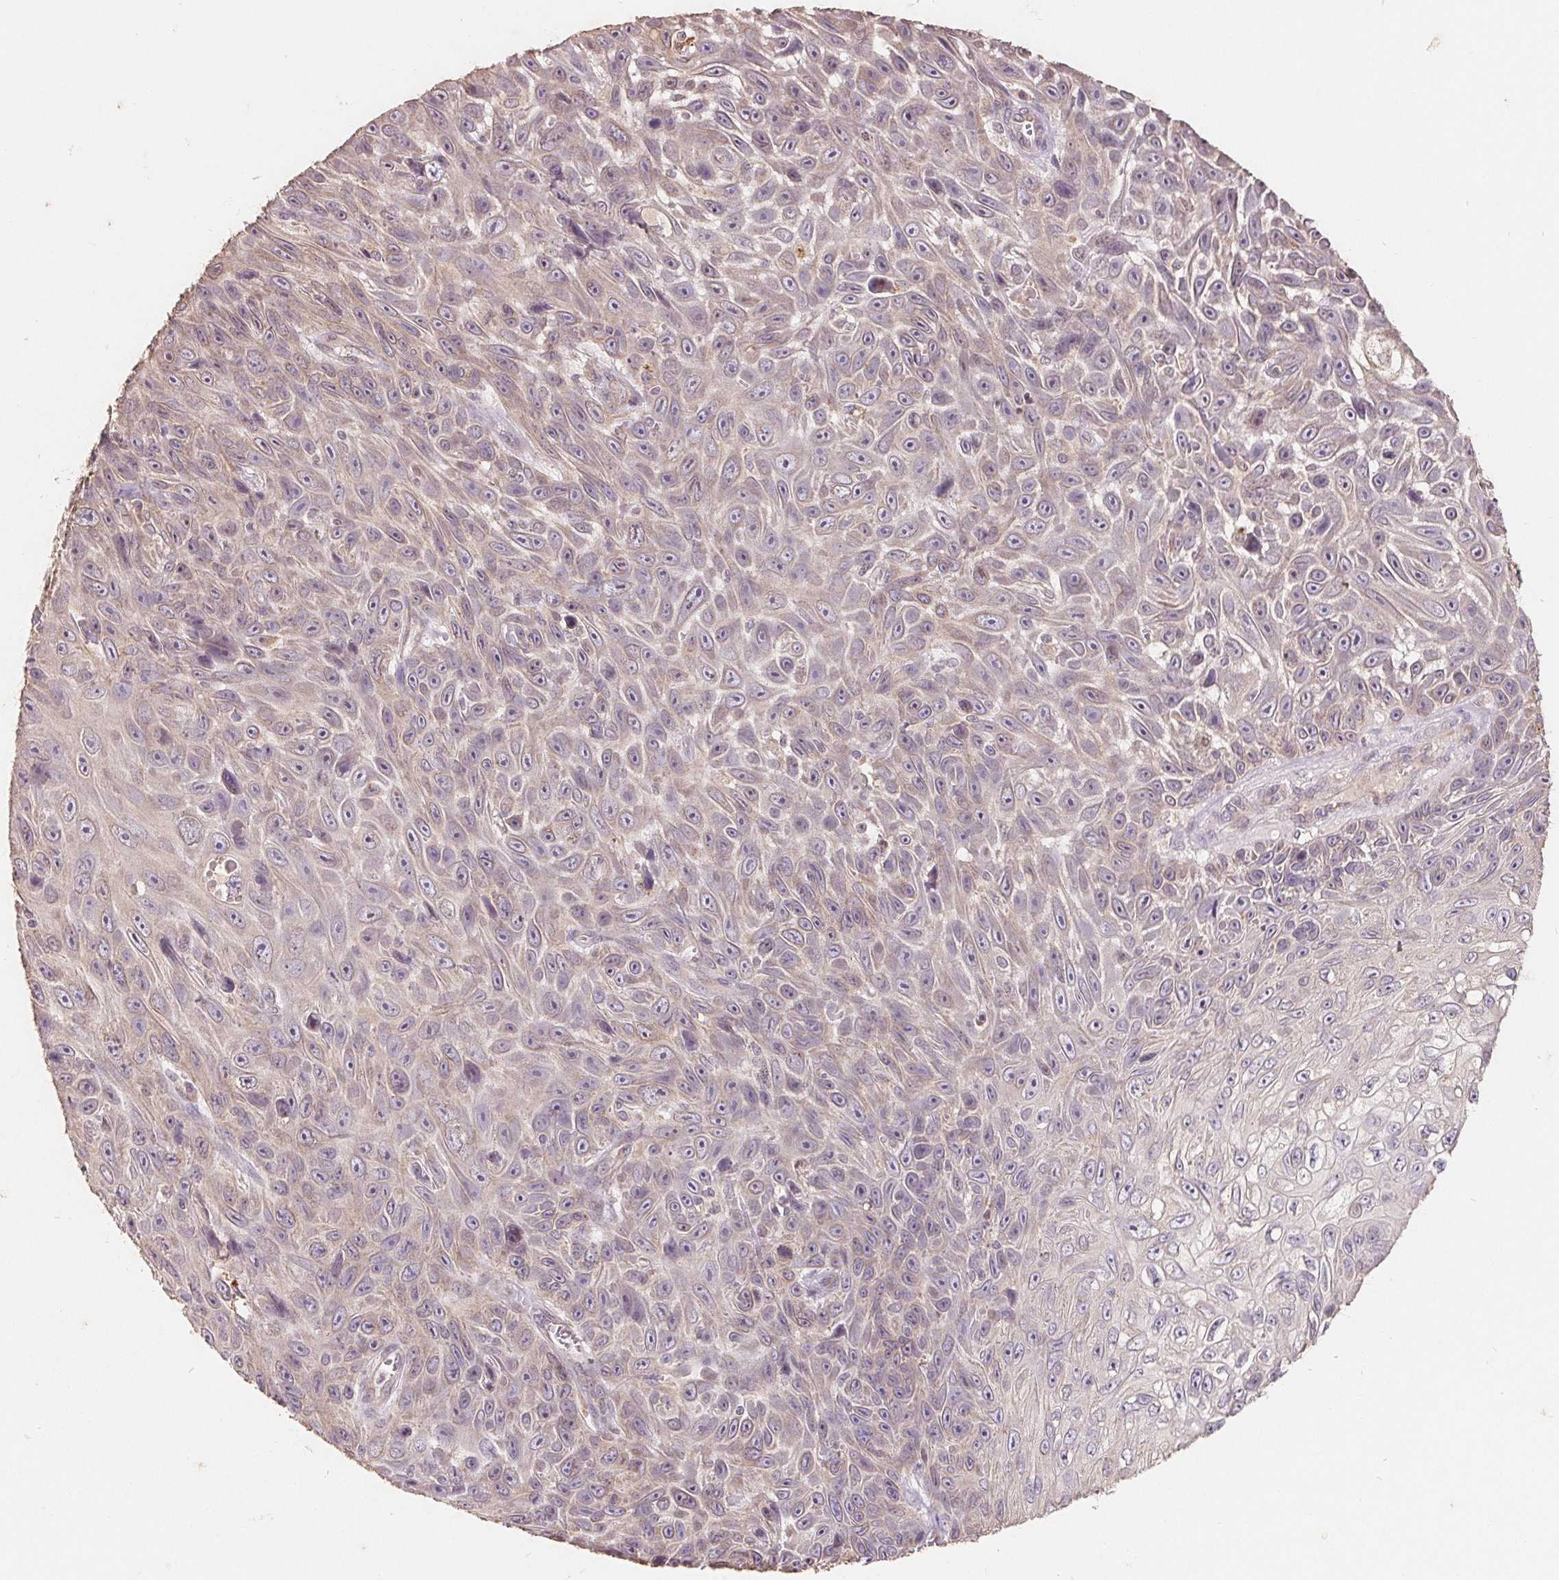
{"staining": {"intensity": "weak", "quantity": "<25%", "location": "cytoplasmic/membranous"}, "tissue": "skin cancer", "cell_type": "Tumor cells", "image_type": "cancer", "snomed": [{"axis": "morphology", "description": "Squamous cell carcinoma, NOS"}, {"axis": "topography", "description": "Skin"}], "caption": "Skin squamous cell carcinoma was stained to show a protein in brown. There is no significant staining in tumor cells.", "gene": "CDIPT", "patient": {"sex": "male", "age": 82}}